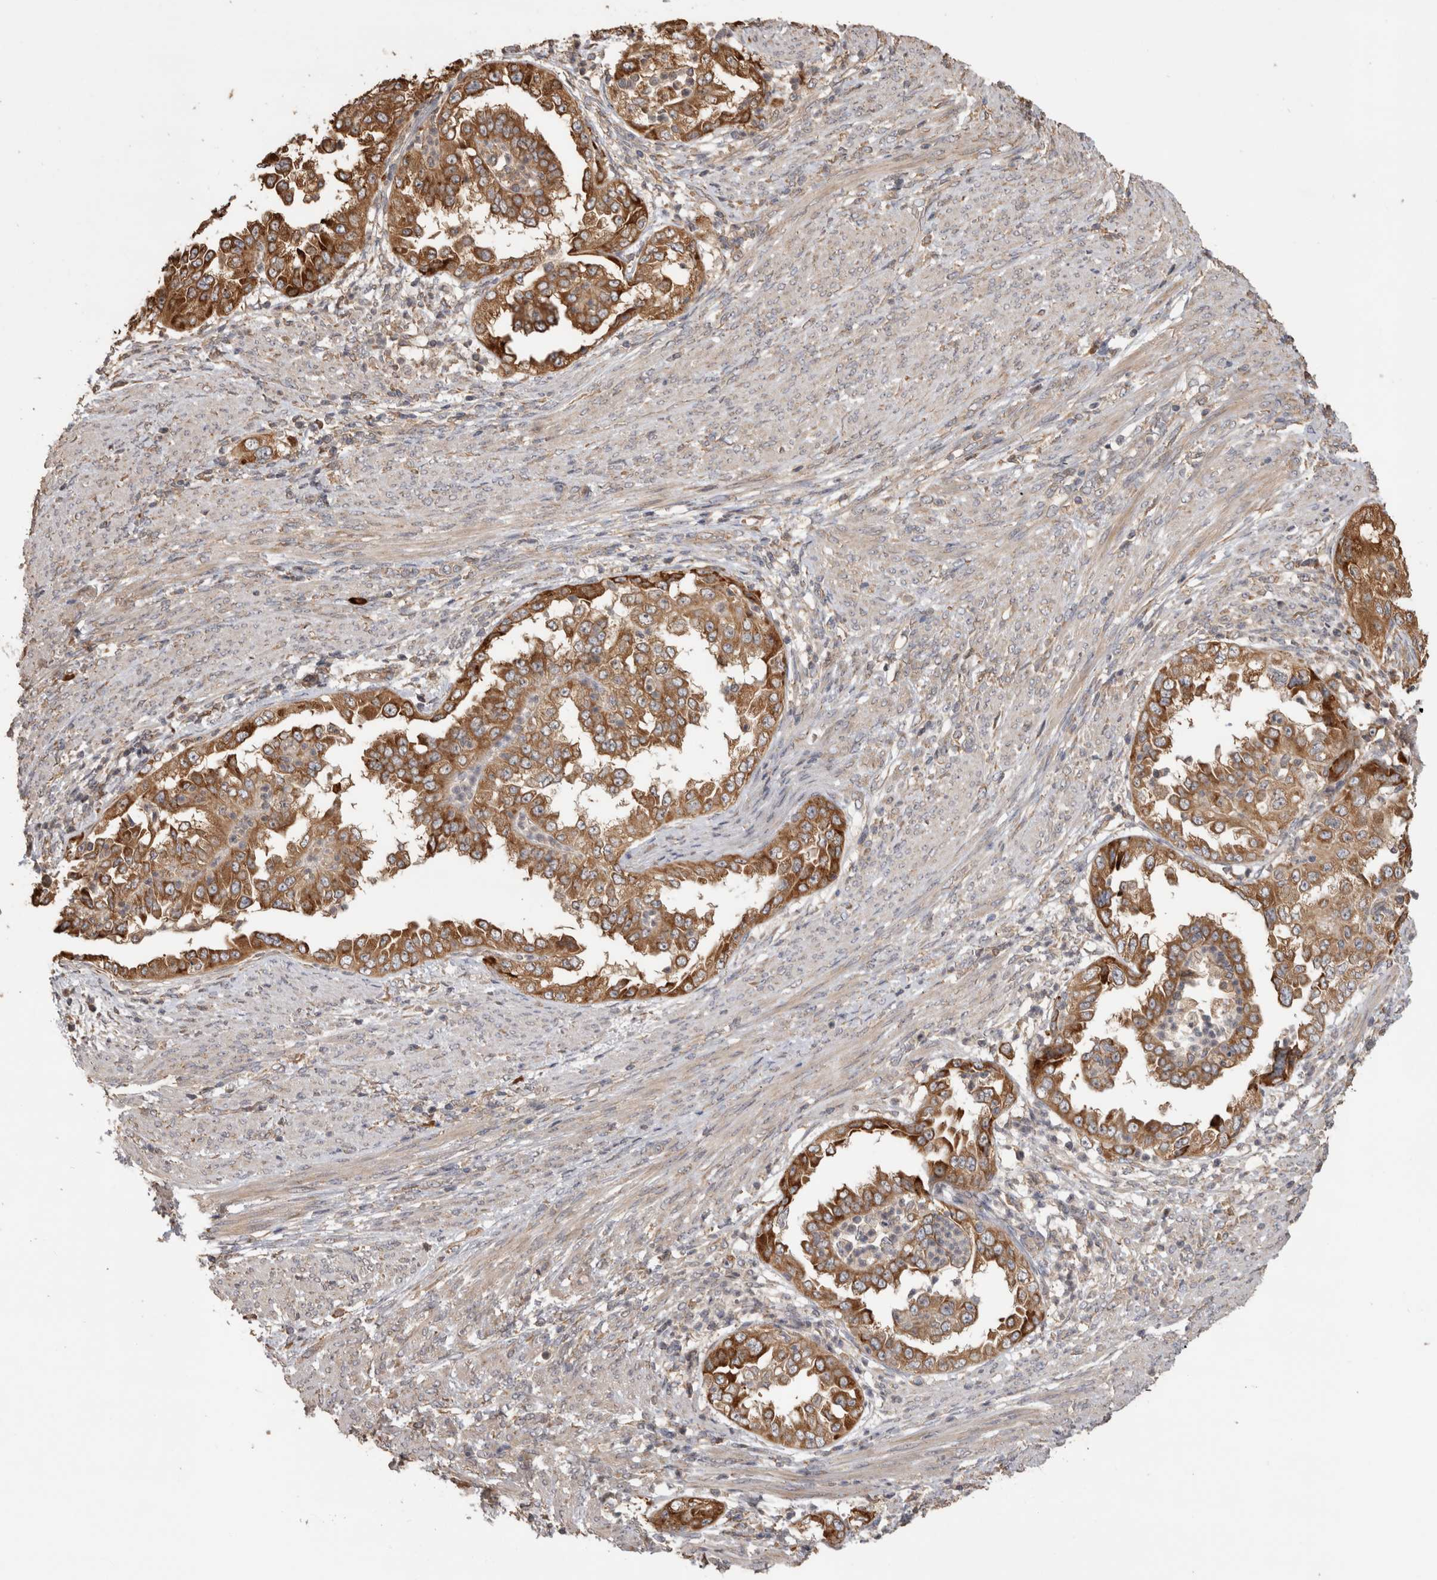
{"staining": {"intensity": "moderate", "quantity": ">75%", "location": "cytoplasmic/membranous"}, "tissue": "endometrial cancer", "cell_type": "Tumor cells", "image_type": "cancer", "snomed": [{"axis": "morphology", "description": "Adenocarcinoma, NOS"}, {"axis": "topography", "description": "Endometrium"}], "caption": "Human endometrial cancer (adenocarcinoma) stained for a protein (brown) reveals moderate cytoplasmic/membranous positive expression in approximately >75% of tumor cells.", "gene": "TBCE", "patient": {"sex": "female", "age": 85}}